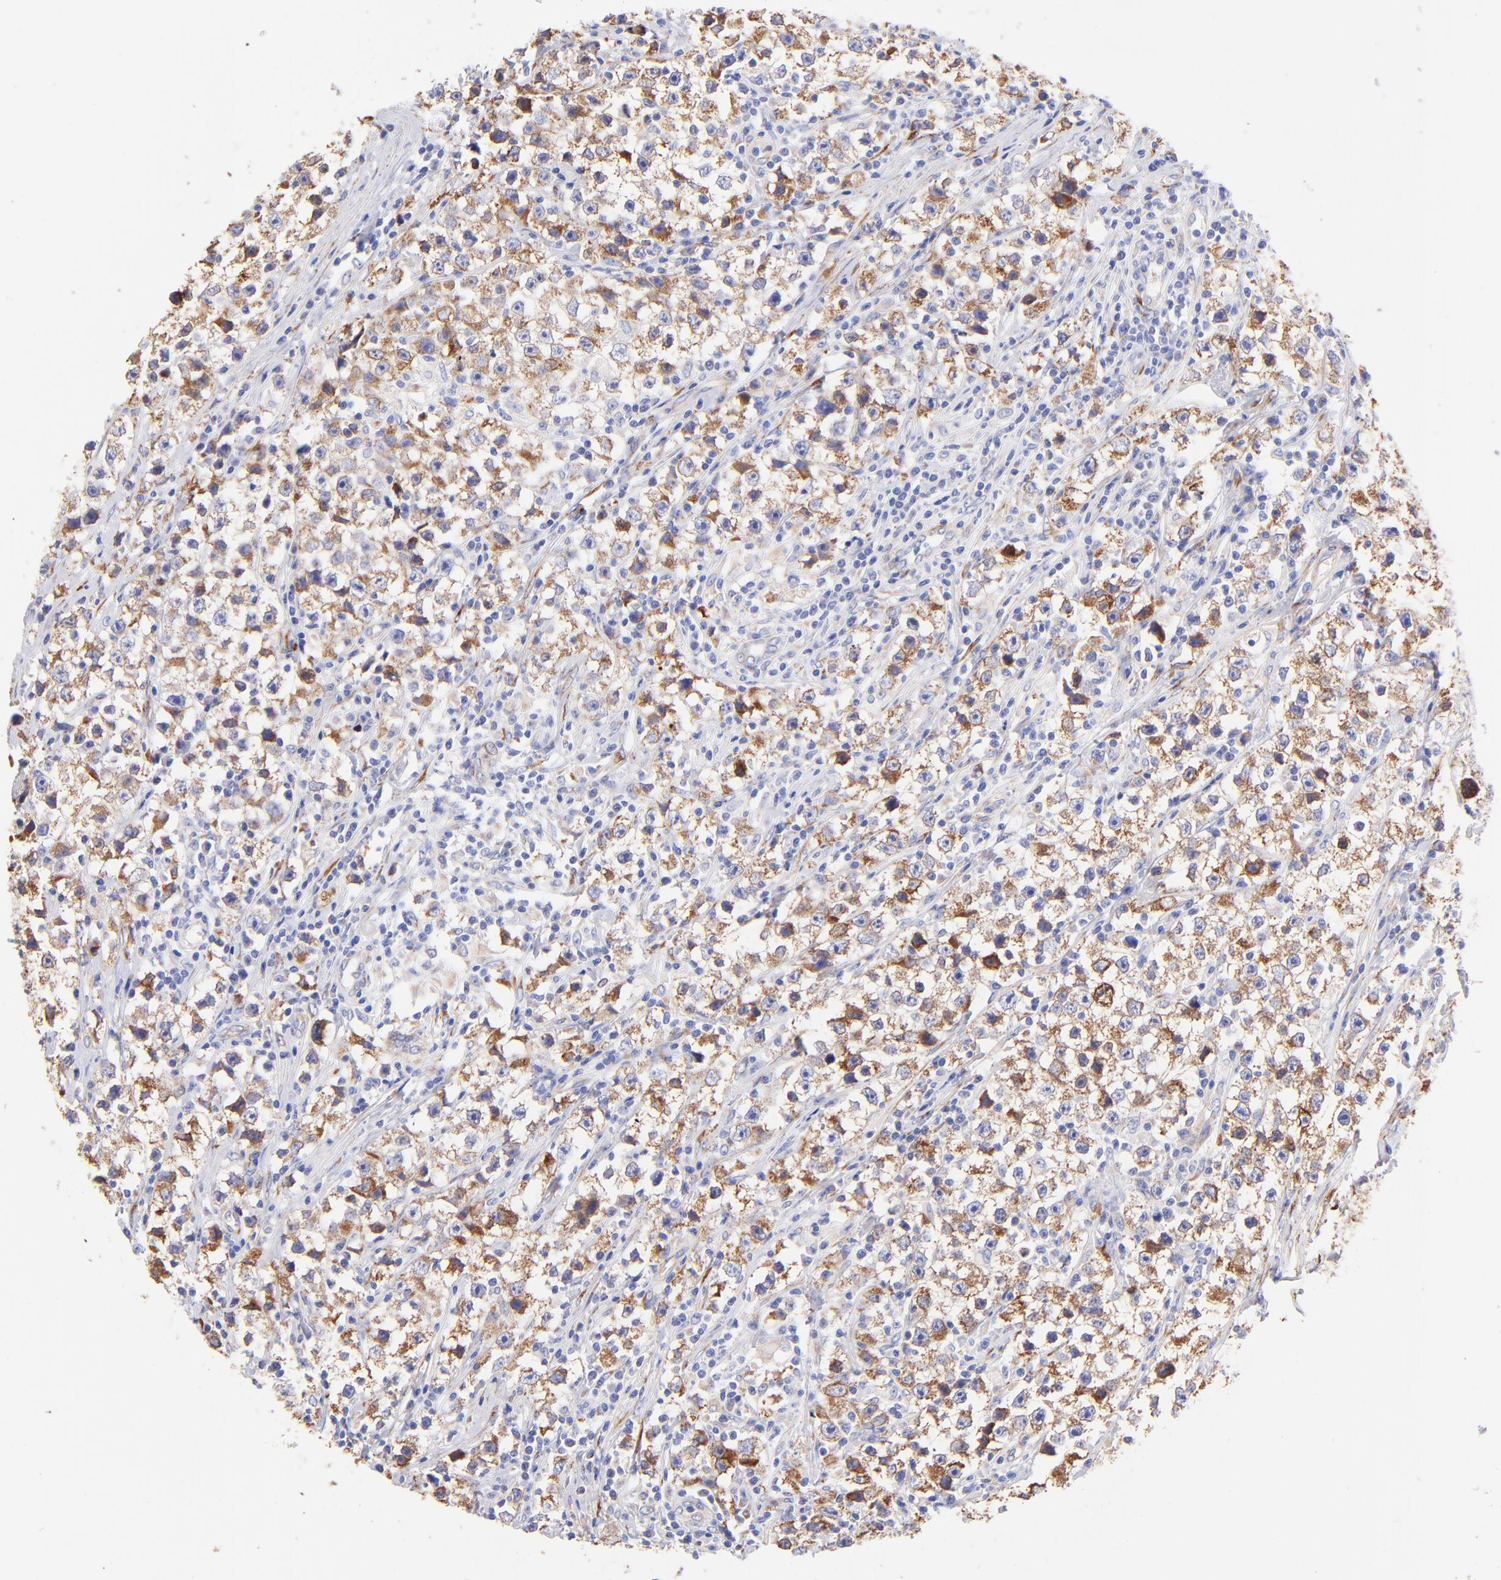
{"staining": {"intensity": "strong", "quantity": ">75%", "location": "cytoplasmic/membranous"}, "tissue": "testis cancer", "cell_type": "Tumor cells", "image_type": "cancer", "snomed": [{"axis": "morphology", "description": "Seminoma, NOS"}, {"axis": "topography", "description": "Testis"}], "caption": "Immunohistochemistry (IHC) staining of testis cancer (seminoma), which demonstrates high levels of strong cytoplasmic/membranous expression in about >75% of tumor cells indicating strong cytoplasmic/membranous protein staining. The staining was performed using DAB (3,3'-diaminobenzidine) (brown) for protein detection and nuclei were counterstained in hematoxylin (blue).", "gene": "SPARC", "patient": {"sex": "male", "age": 35}}